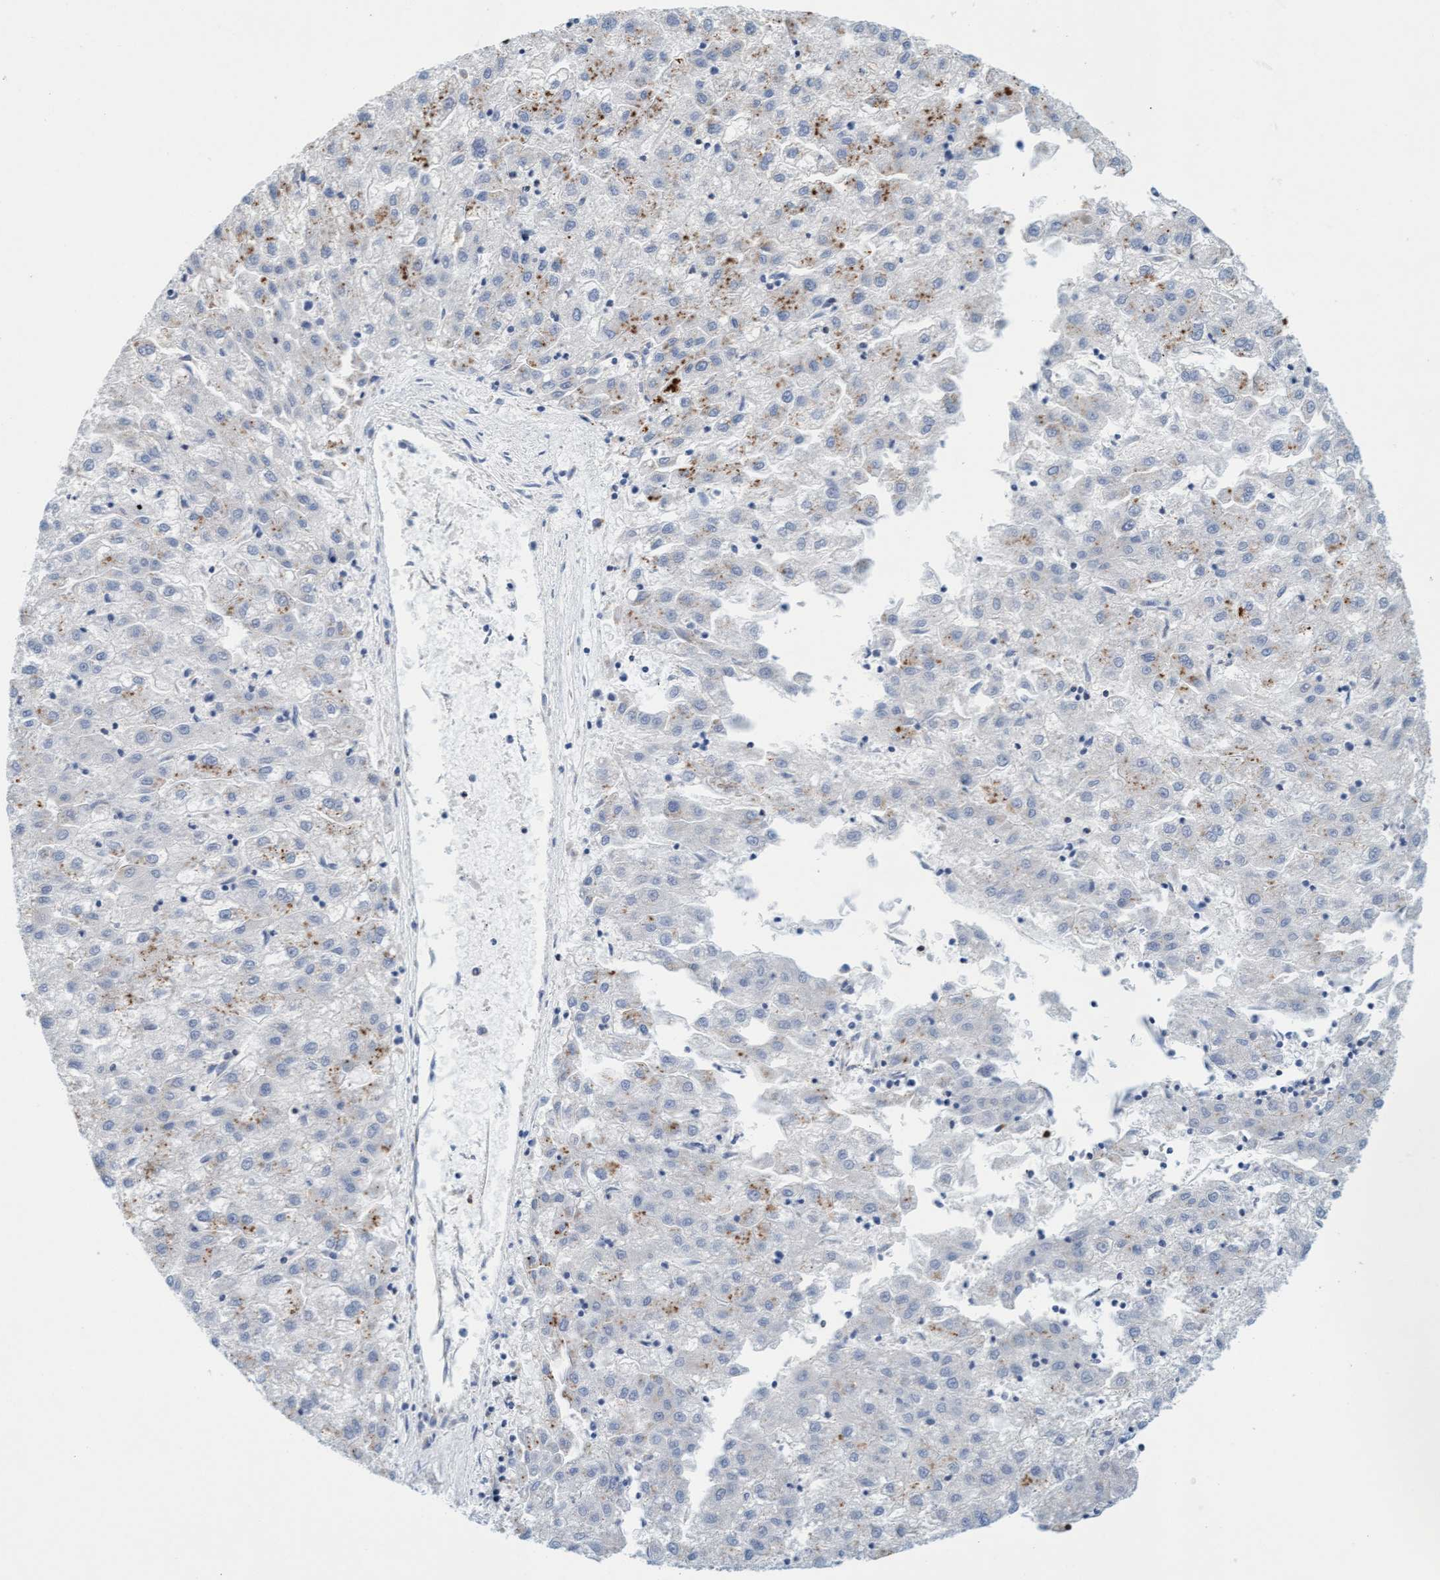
{"staining": {"intensity": "negative", "quantity": "none", "location": "none"}, "tissue": "liver cancer", "cell_type": "Tumor cells", "image_type": "cancer", "snomed": [{"axis": "morphology", "description": "Carcinoma, Hepatocellular, NOS"}, {"axis": "topography", "description": "Liver"}], "caption": "Immunohistochemical staining of liver hepatocellular carcinoma exhibits no significant staining in tumor cells.", "gene": "SGSH", "patient": {"sex": "male", "age": 72}}